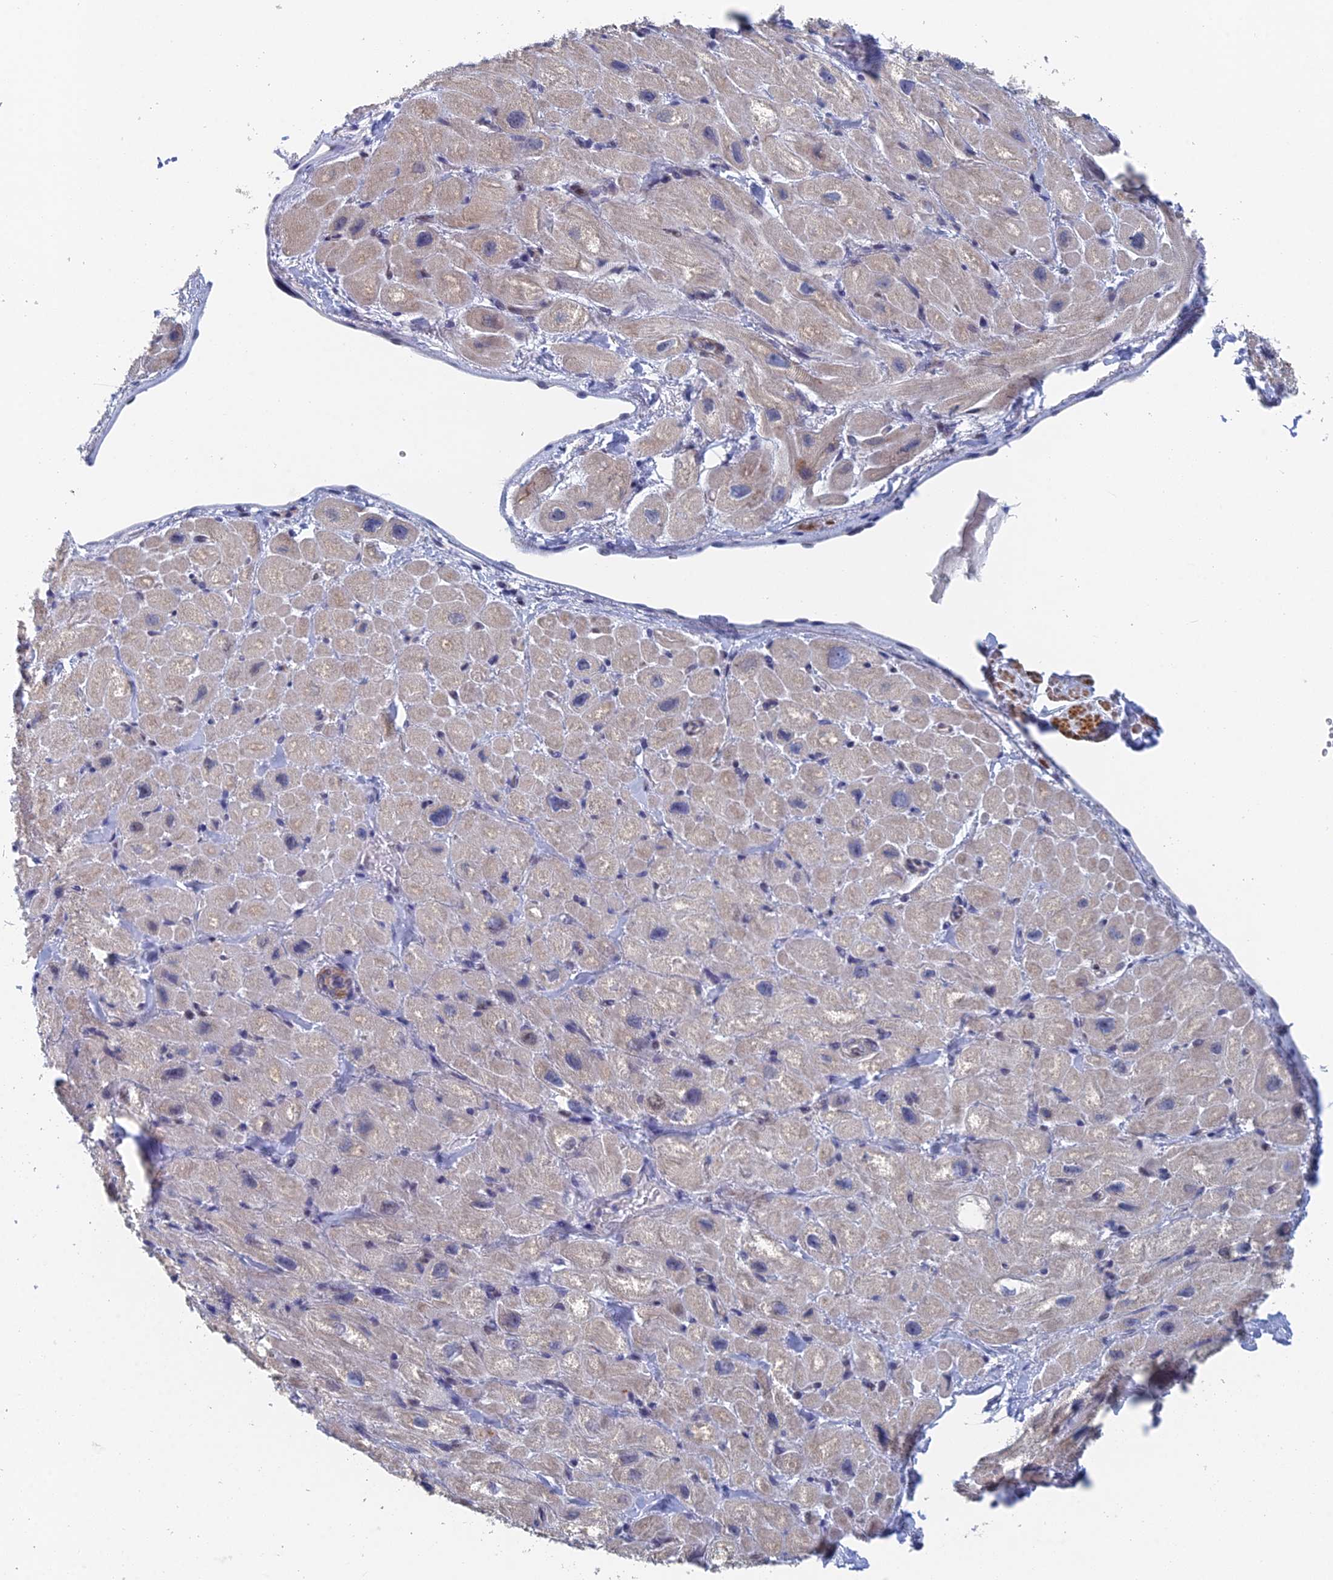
{"staining": {"intensity": "moderate", "quantity": "25%-75%", "location": "cytoplasmic/membranous"}, "tissue": "heart muscle", "cell_type": "Cardiomyocytes", "image_type": "normal", "snomed": [{"axis": "morphology", "description": "Normal tissue, NOS"}, {"axis": "topography", "description": "Heart"}], "caption": "A medium amount of moderate cytoplasmic/membranous staining is appreciated in approximately 25%-75% of cardiomyocytes in benign heart muscle. (Brightfield microscopy of DAB IHC at high magnification).", "gene": "GMNC", "patient": {"sex": "male", "age": 65}}